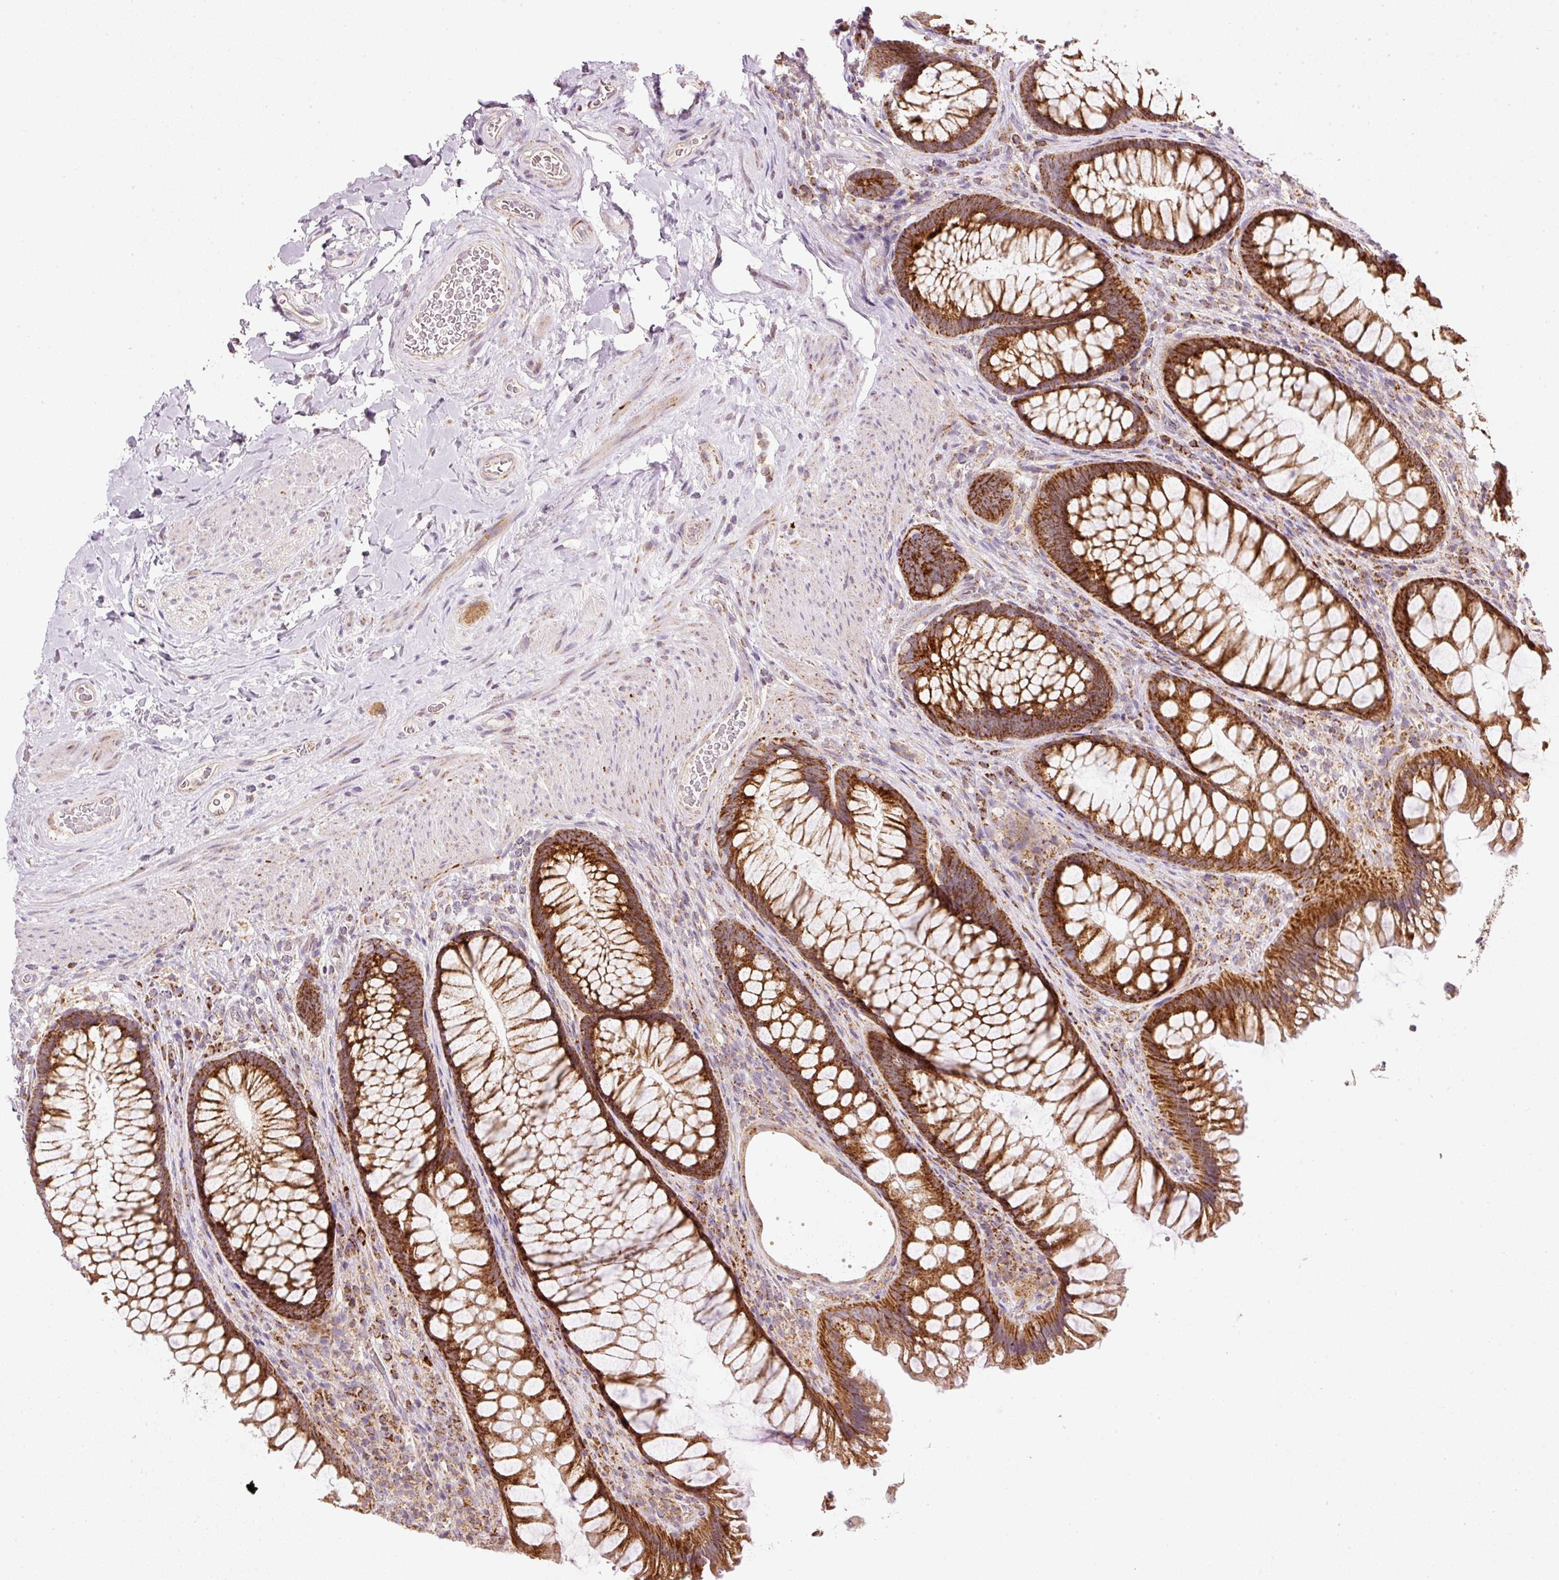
{"staining": {"intensity": "strong", "quantity": ">75%", "location": "cytoplasmic/membranous"}, "tissue": "rectum", "cell_type": "Glandular cells", "image_type": "normal", "snomed": [{"axis": "morphology", "description": "Normal tissue, NOS"}, {"axis": "topography", "description": "Rectum"}], "caption": "About >75% of glandular cells in unremarkable human rectum exhibit strong cytoplasmic/membranous protein staining as visualized by brown immunohistochemical staining.", "gene": "FAM78B", "patient": {"sex": "male", "age": 53}}